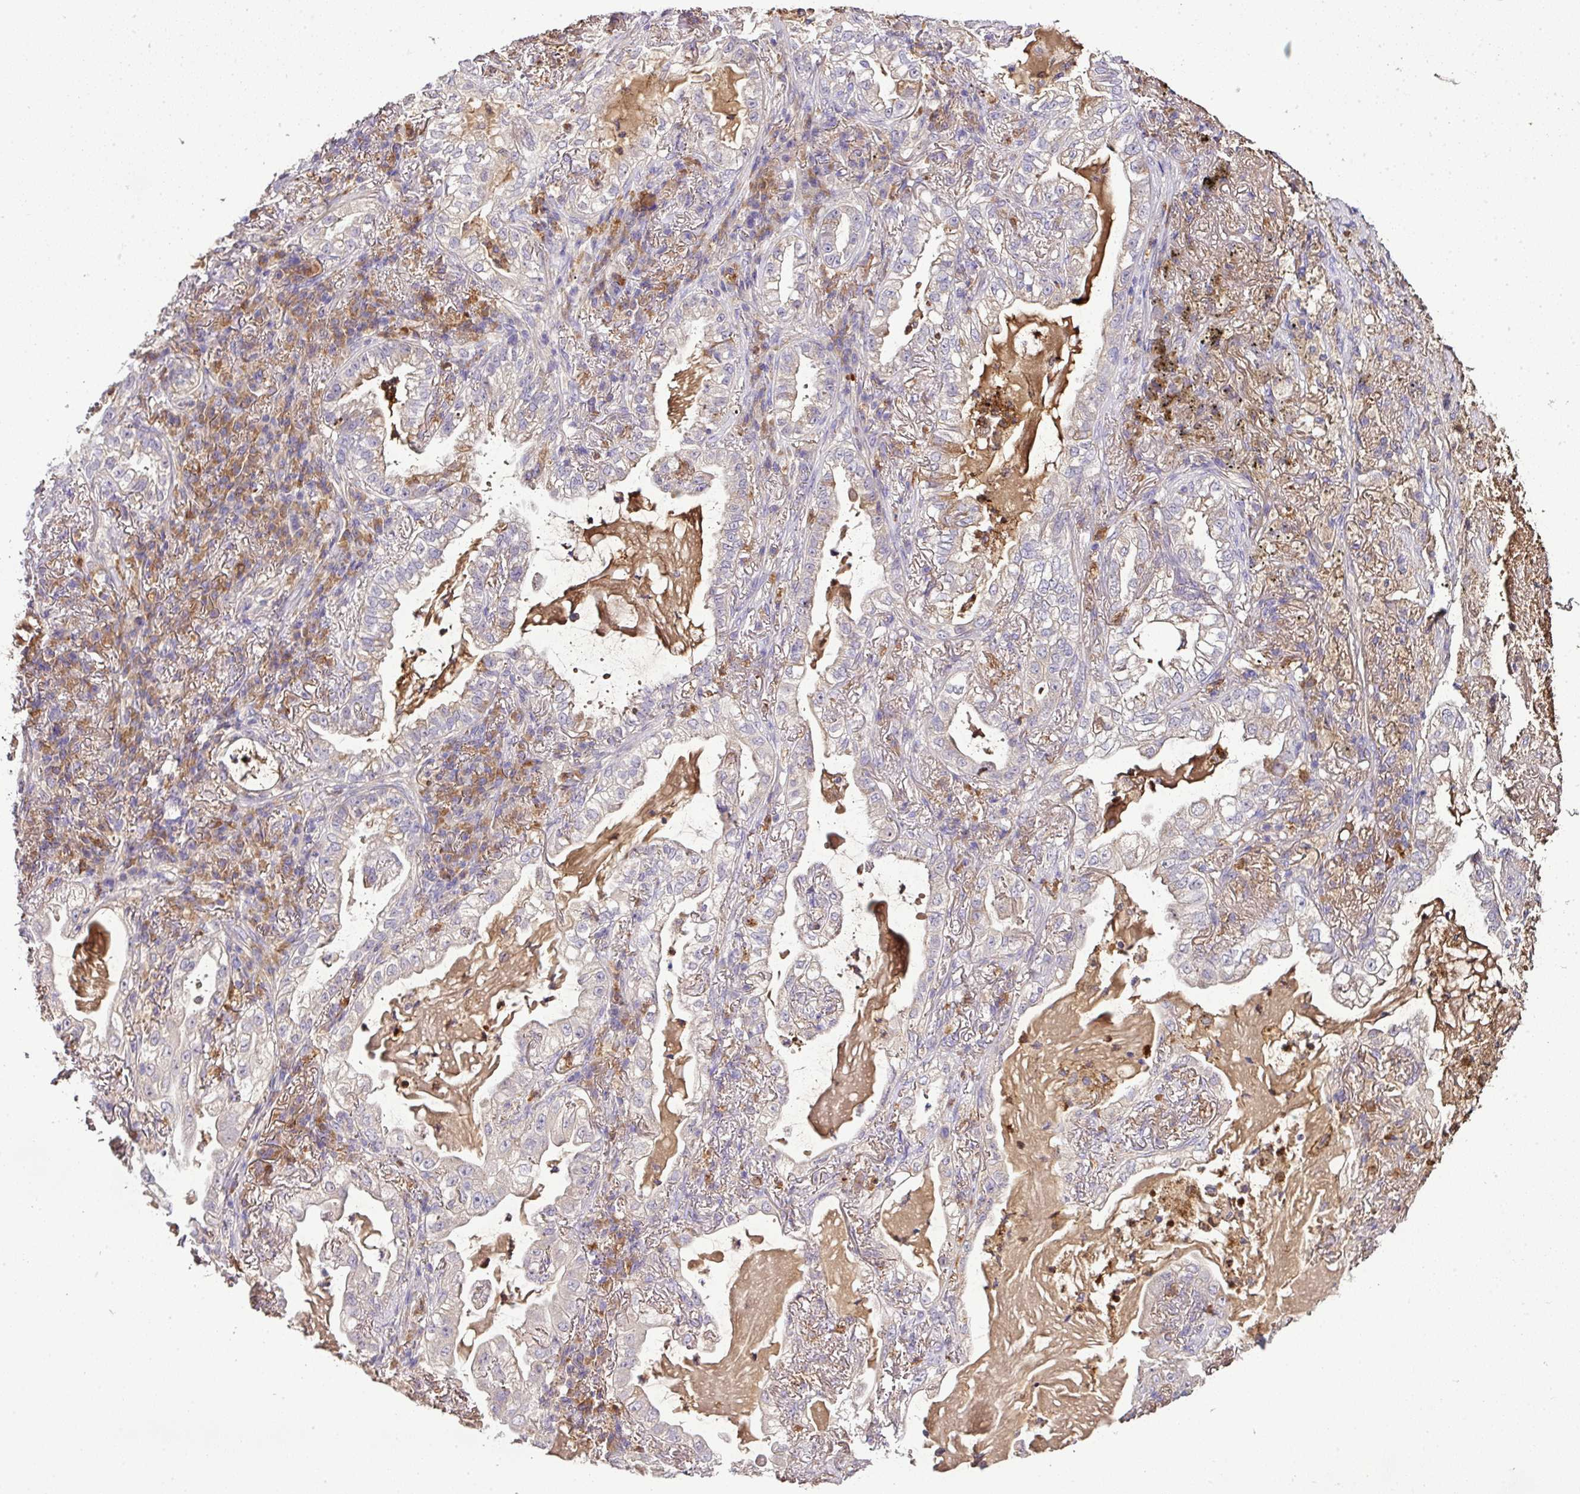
{"staining": {"intensity": "negative", "quantity": "none", "location": "none"}, "tissue": "lung cancer", "cell_type": "Tumor cells", "image_type": "cancer", "snomed": [{"axis": "morphology", "description": "Adenocarcinoma, NOS"}, {"axis": "topography", "description": "Lung"}], "caption": "This is an immunohistochemistry micrograph of human lung cancer (adenocarcinoma). There is no staining in tumor cells.", "gene": "CAB39L", "patient": {"sex": "female", "age": 73}}